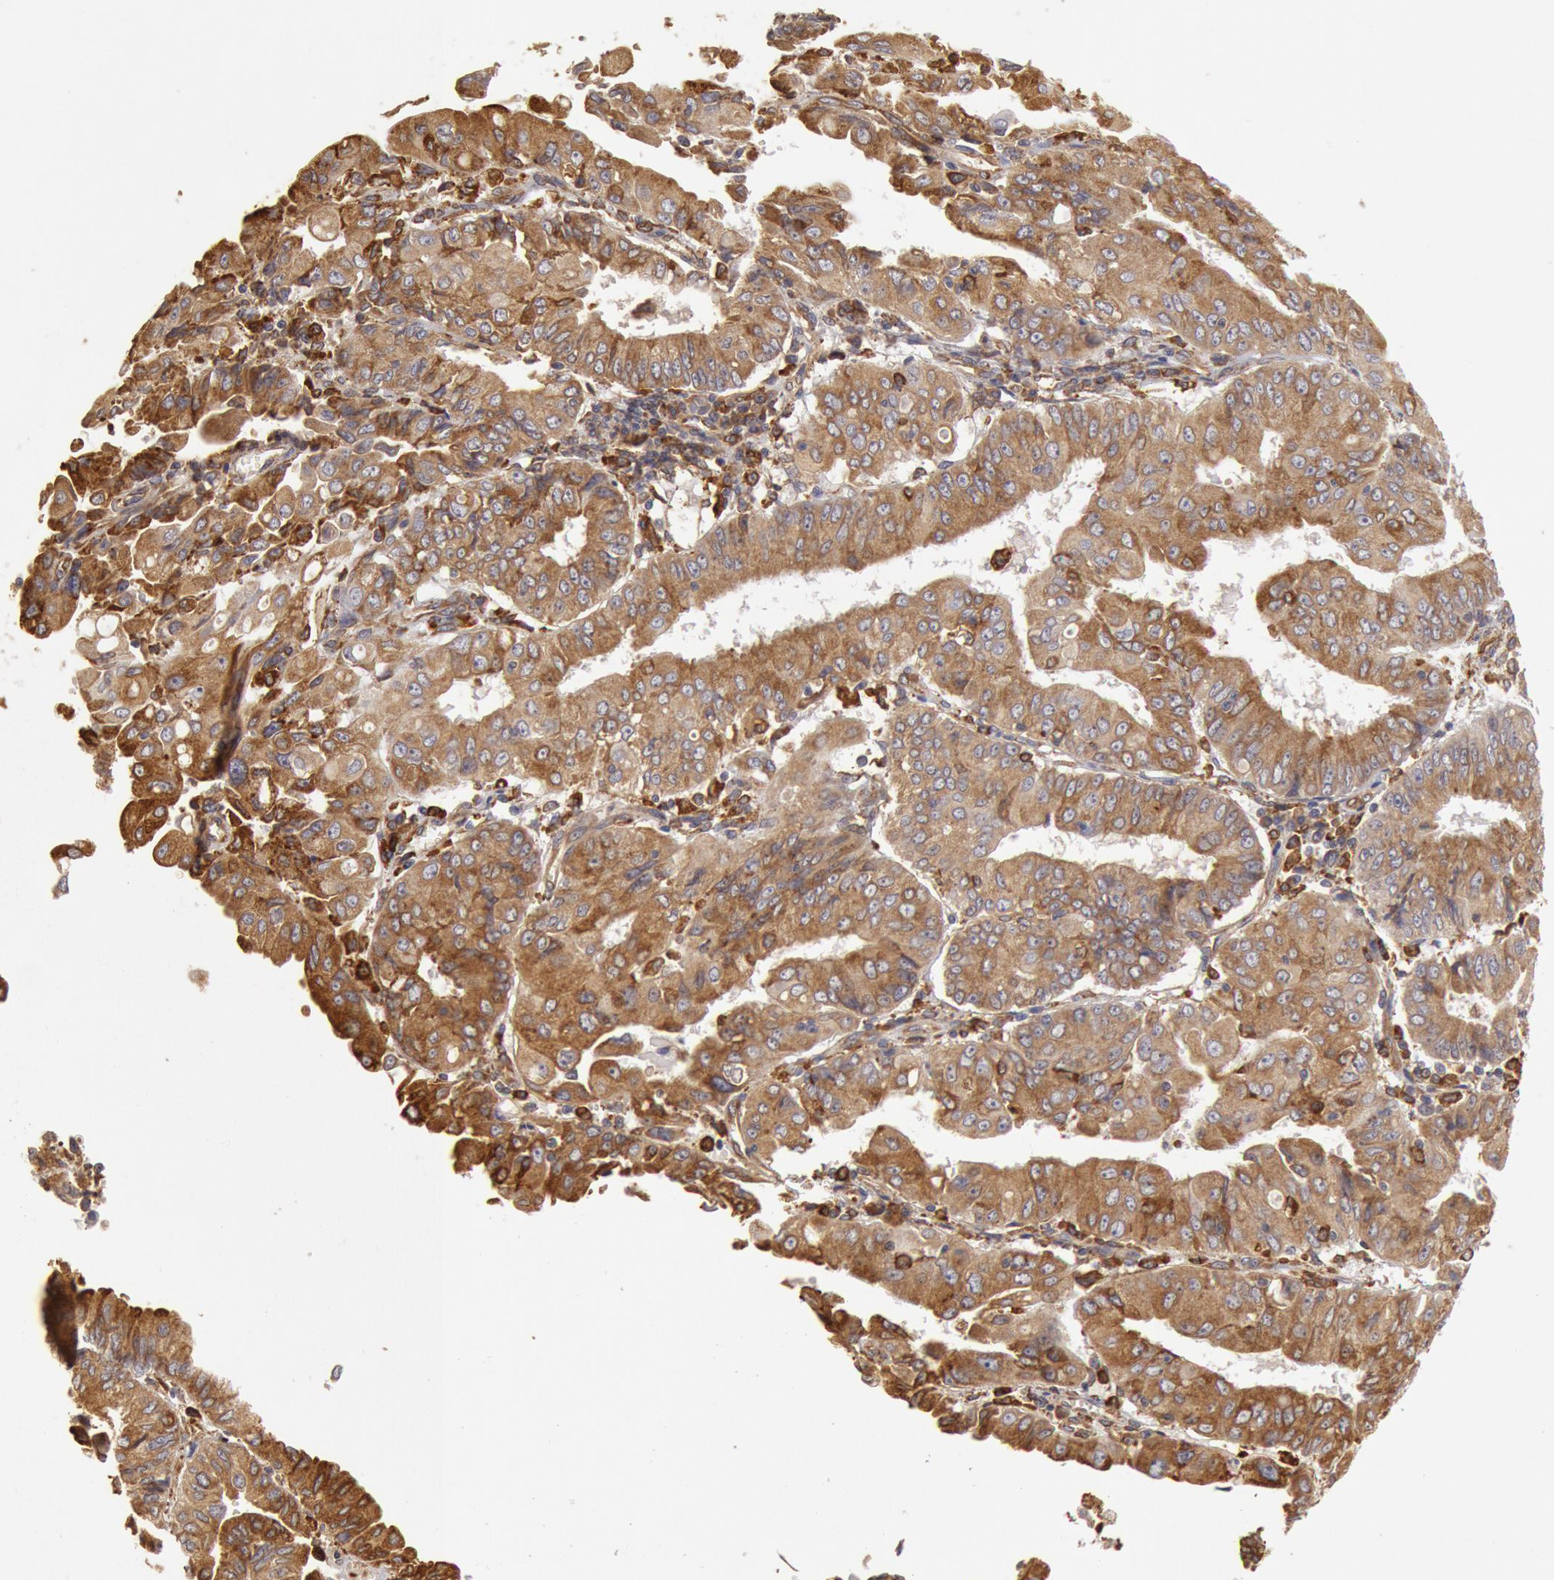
{"staining": {"intensity": "moderate", "quantity": ">75%", "location": "cytoplasmic/membranous"}, "tissue": "endometrial cancer", "cell_type": "Tumor cells", "image_type": "cancer", "snomed": [{"axis": "morphology", "description": "Adenocarcinoma, NOS"}, {"axis": "topography", "description": "Endometrium"}], "caption": "Protein expression analysis of adenocarcinoma (endometrial) reveals moderate cytoplasmic/membranous expression in approximately >75% of tumor cells.", "gene": "ERP44", "patient": {"sex": "female", "age": 75}}